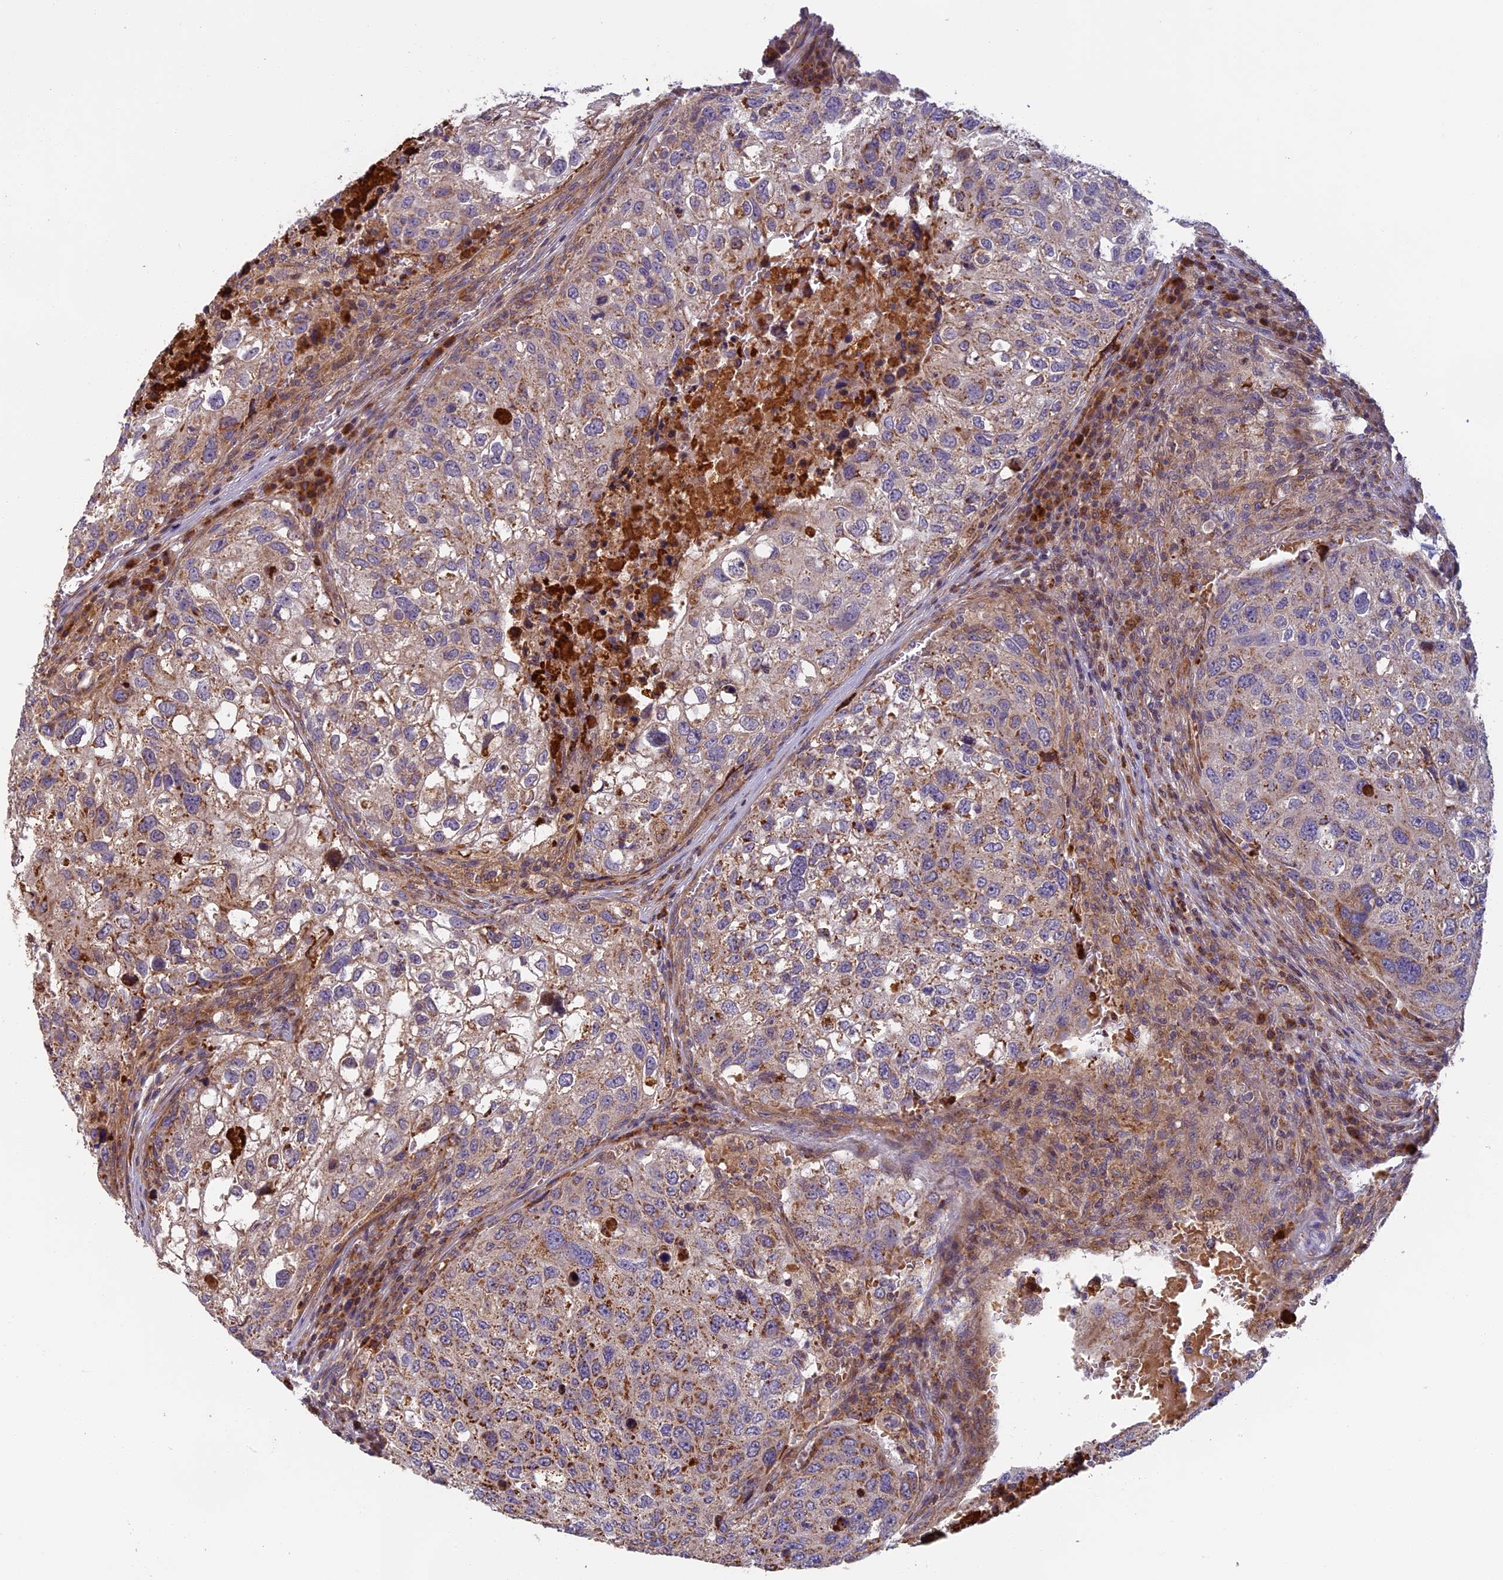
{"staining": {"intensity": "moderate", "quantity": "<25%", "location": "cytoplasmic/membranous"}, "tissue": "urothelial cancer", "cell_type": "Tumor cells", "image_type": "cancer", "snomed": [{"axis": "morphology", "description": "Urothelial carcinoma, High grade"}, {"axis": "topography", "description": "Lymph node"}, {"axis": "topography", "description": "Urinary bladder"}], "caption": "Tumor cells exhibit moderate cytoplasmic/membranous staining in about <25% of cells in urothelial cancer.", "gene": "EDAR", "patient": {"sex": "male", "age": 51}}